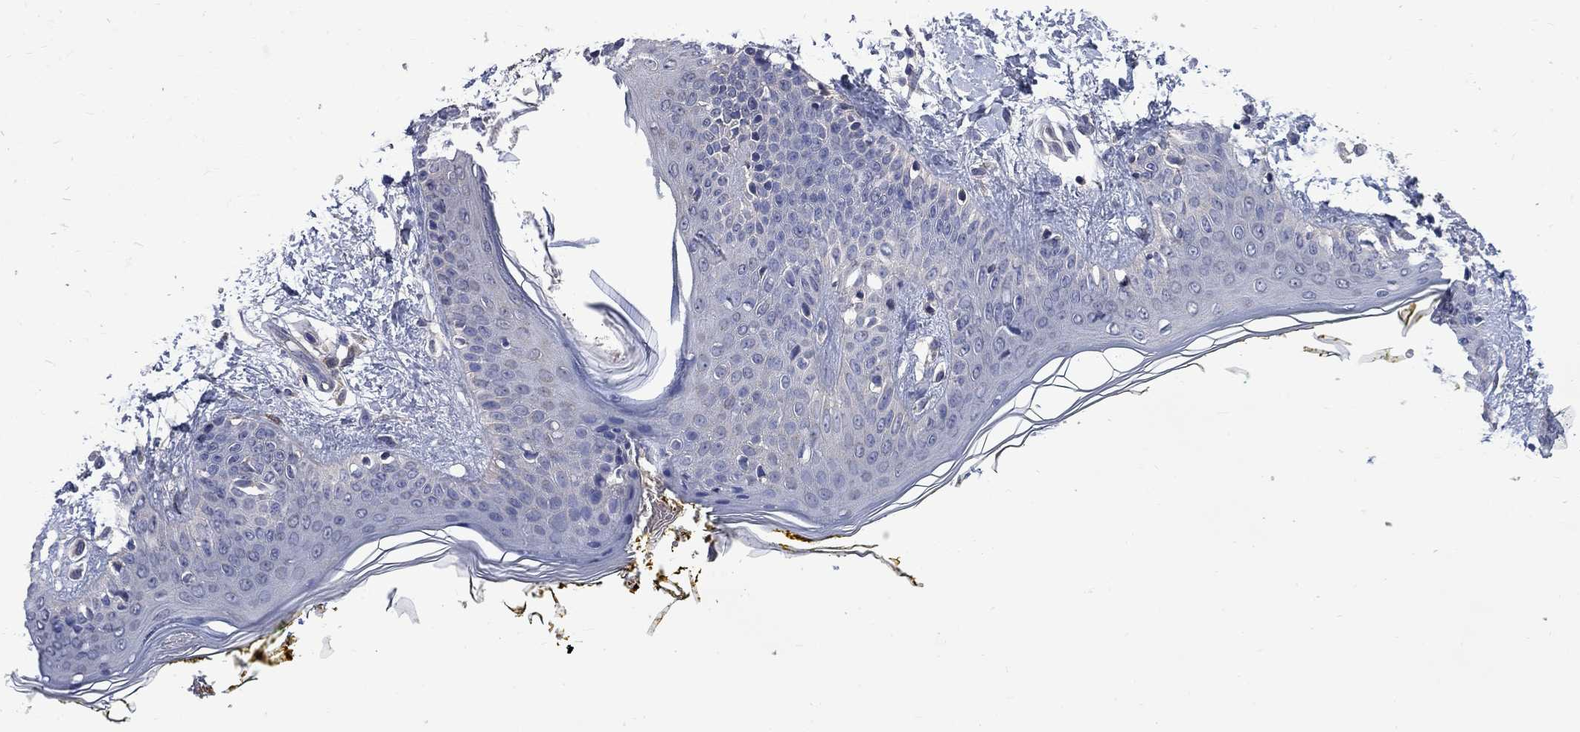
{"staining": {"intensity": "moderate", "quantity": "<25%", "location": "cytoplasmic/membranous"}, "tissue": "skin", "cell_type": "Fibroblasts", "image_type": "normal", "snomed": [{"axis": "morphology", "description": "Normal tissue, NOS"}, {"axis": "topography", "description": "Skin"}], "caption": "A micrograph of skin stained for a protein displays moderate cytoplasmic/membranous brown staining in fibroblasts.", "gene": "HSPA12A", "patient": {"sex": "female", "age": 34}}